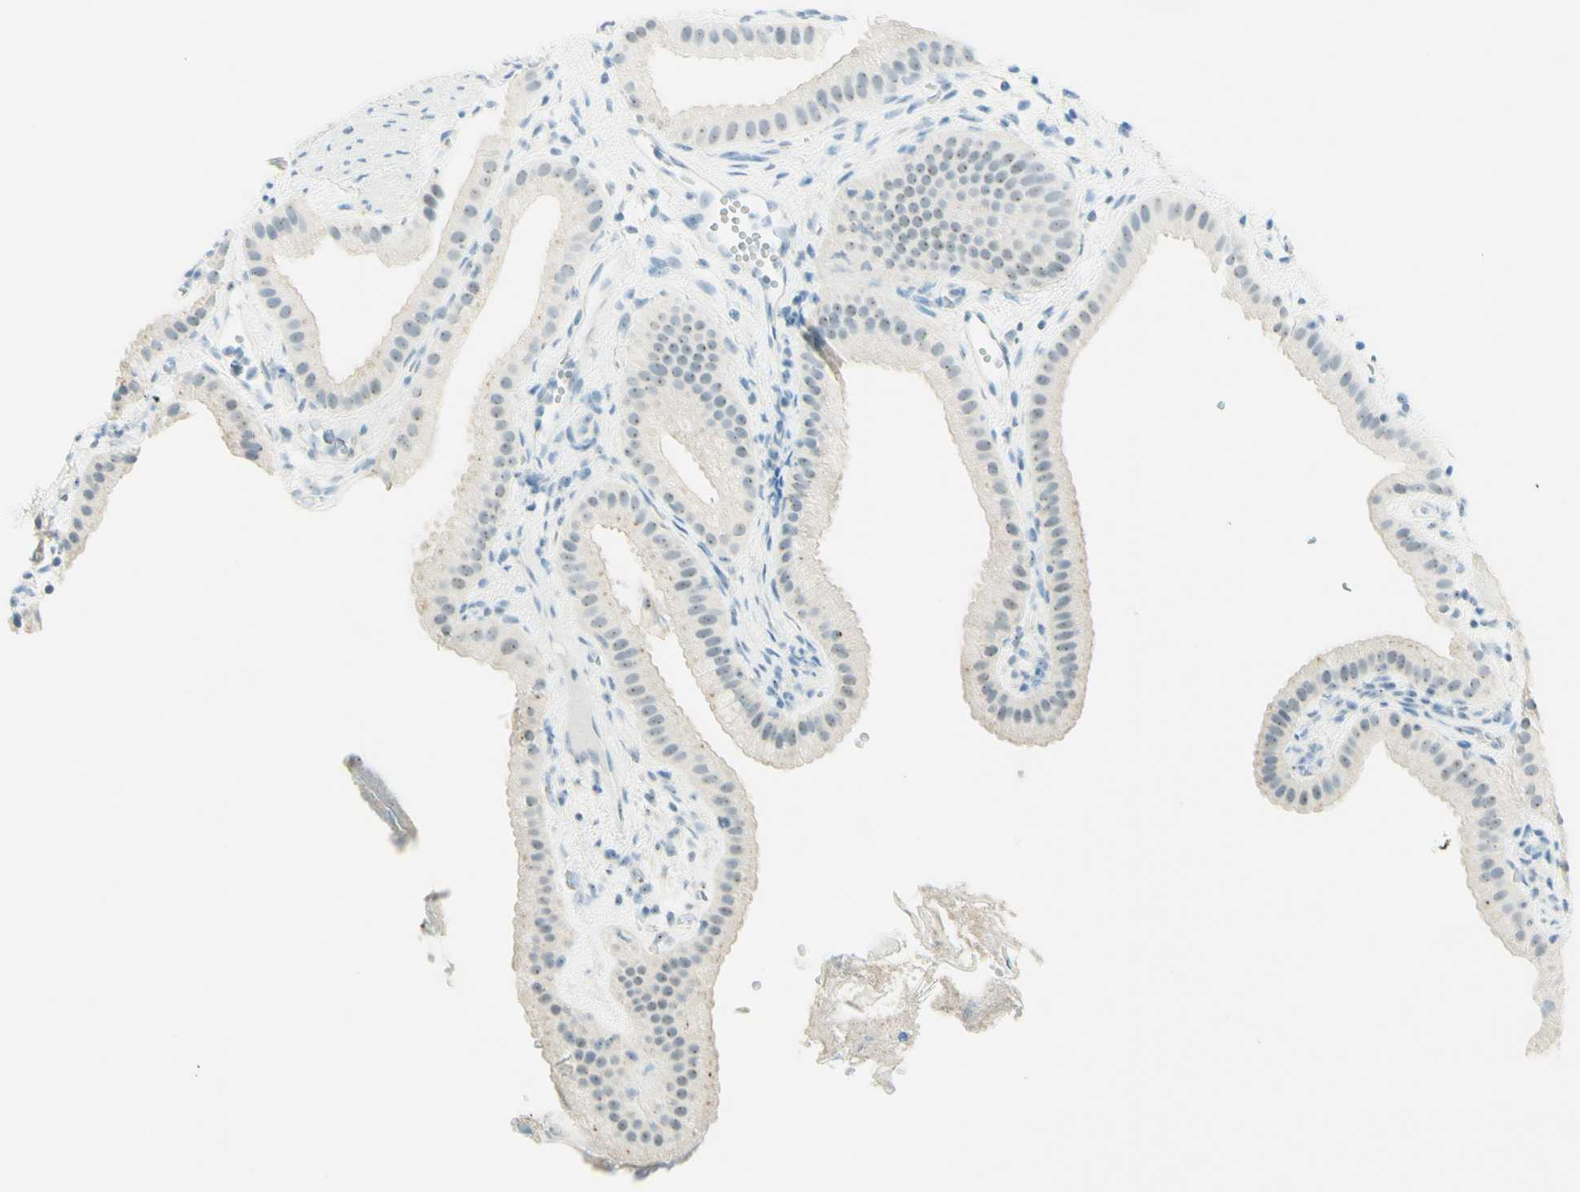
{"staining": {"intensity": "weak", "quantity": ">75%", "location": "nuclear"}, "tissue": "gallbladder", "cell_type": "Glandular cells", "image_type": "normal", "snomed": [{"axis": "morphology", "description": "Normal tissue, NOS"}, {"axis": "topography", "description": "Gallbladder"}], "caption": "Protein expression analysis of benign gallbladder reveals weak nuclear expression in approximately >75% of glandular cells.", "gene": "FMR1NB", "patient": {"sex": "female", "age": 64}}